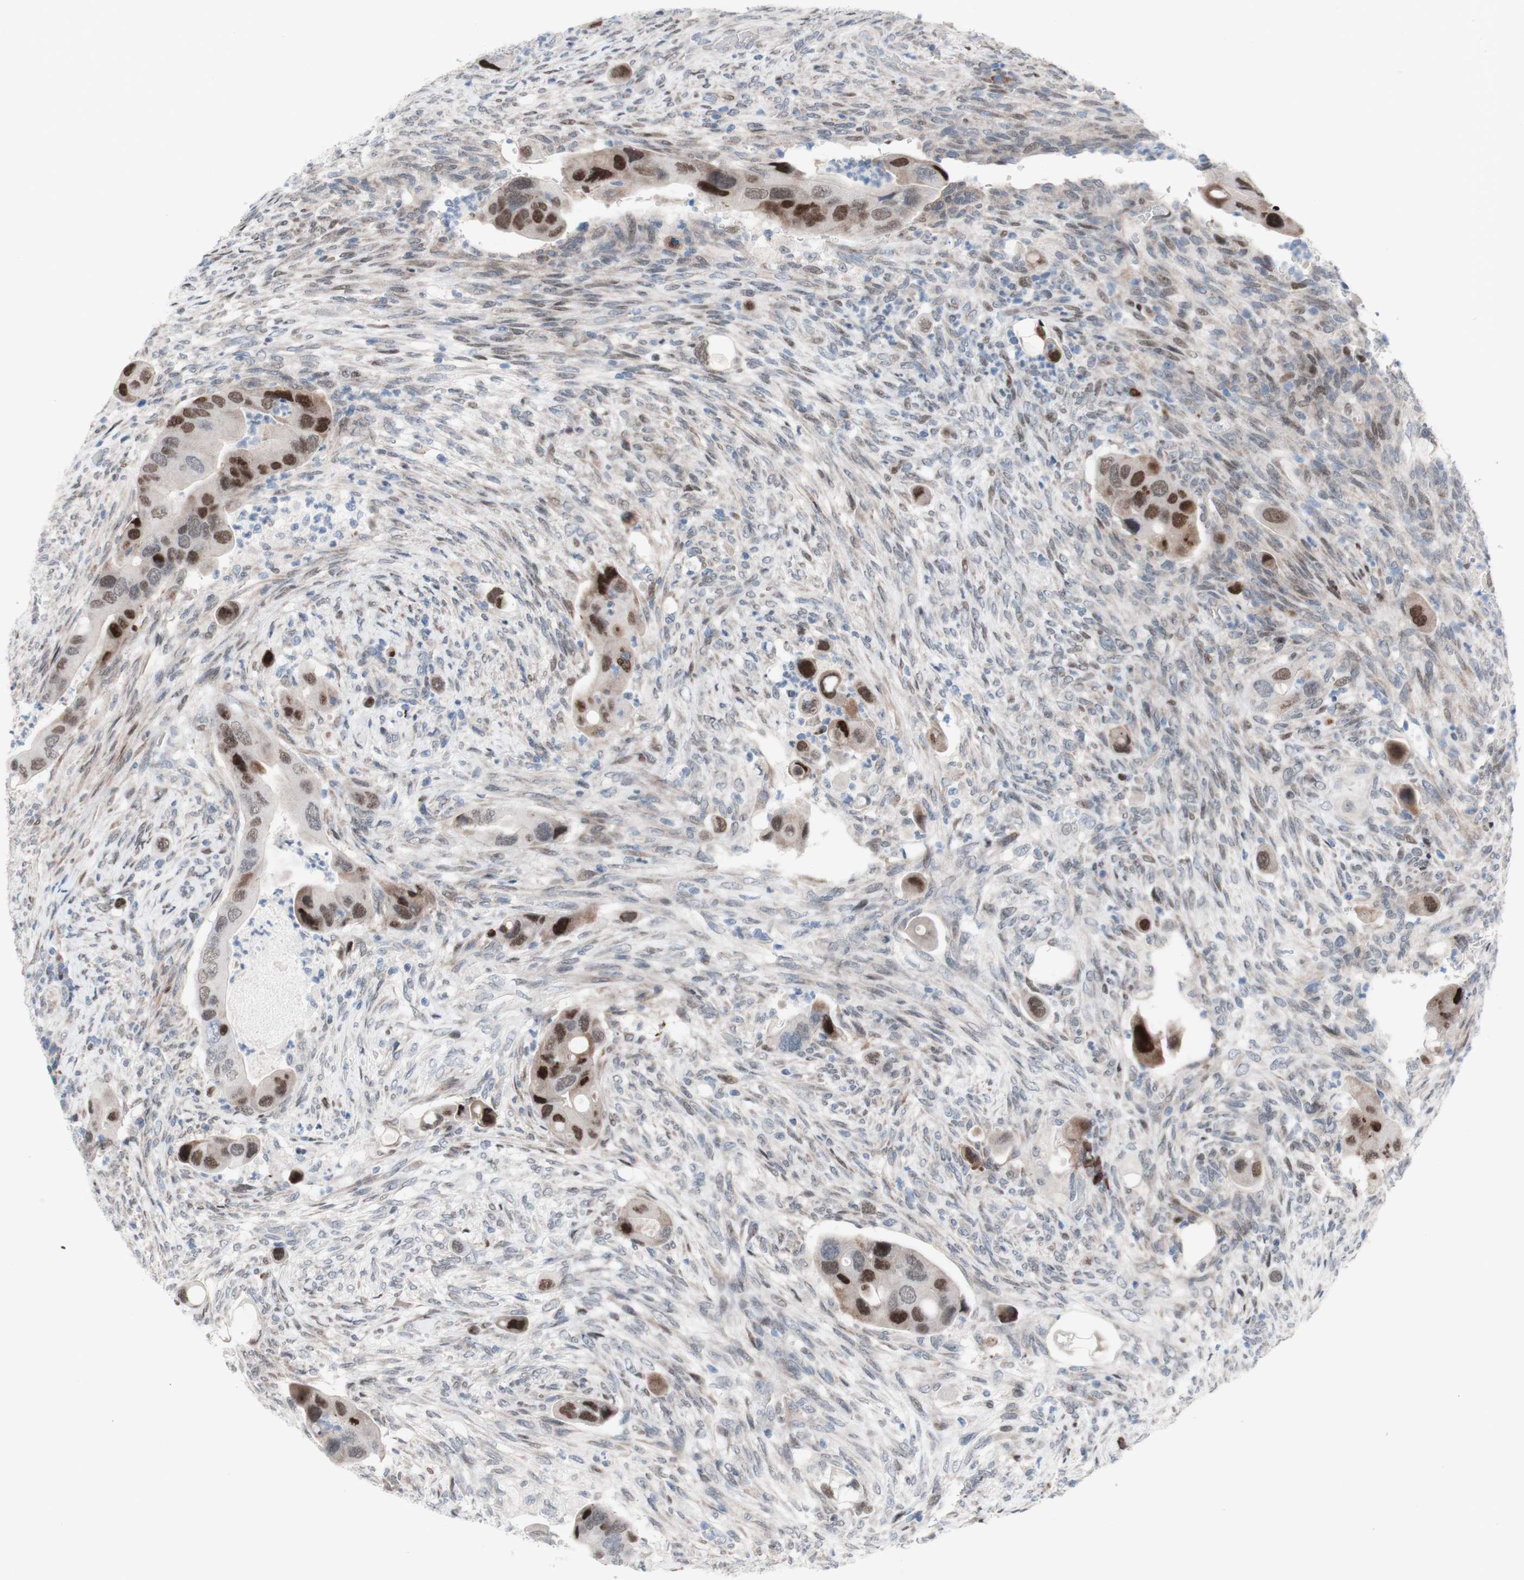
{"staining": {"intensity": "strong", "quantity": ">75%", "location": "nuclear"}, "tissue": "colorectal cancer", "cell_type": "Tumor cells", "image_type": "cancer", "snomed": [{"axis": "morphology", "description": "Adenocarcinoma, NOS"}, {"axis": "topography", "description": "Rectum"}], "caption": "The image exhibits staining of colorectal cancer (adenocarcinoma), revealing strong nuclear protein staining (brown color) within tumor cells.", "gene": "PHTF2", "patient": {"sex": "female", "age": 57}}